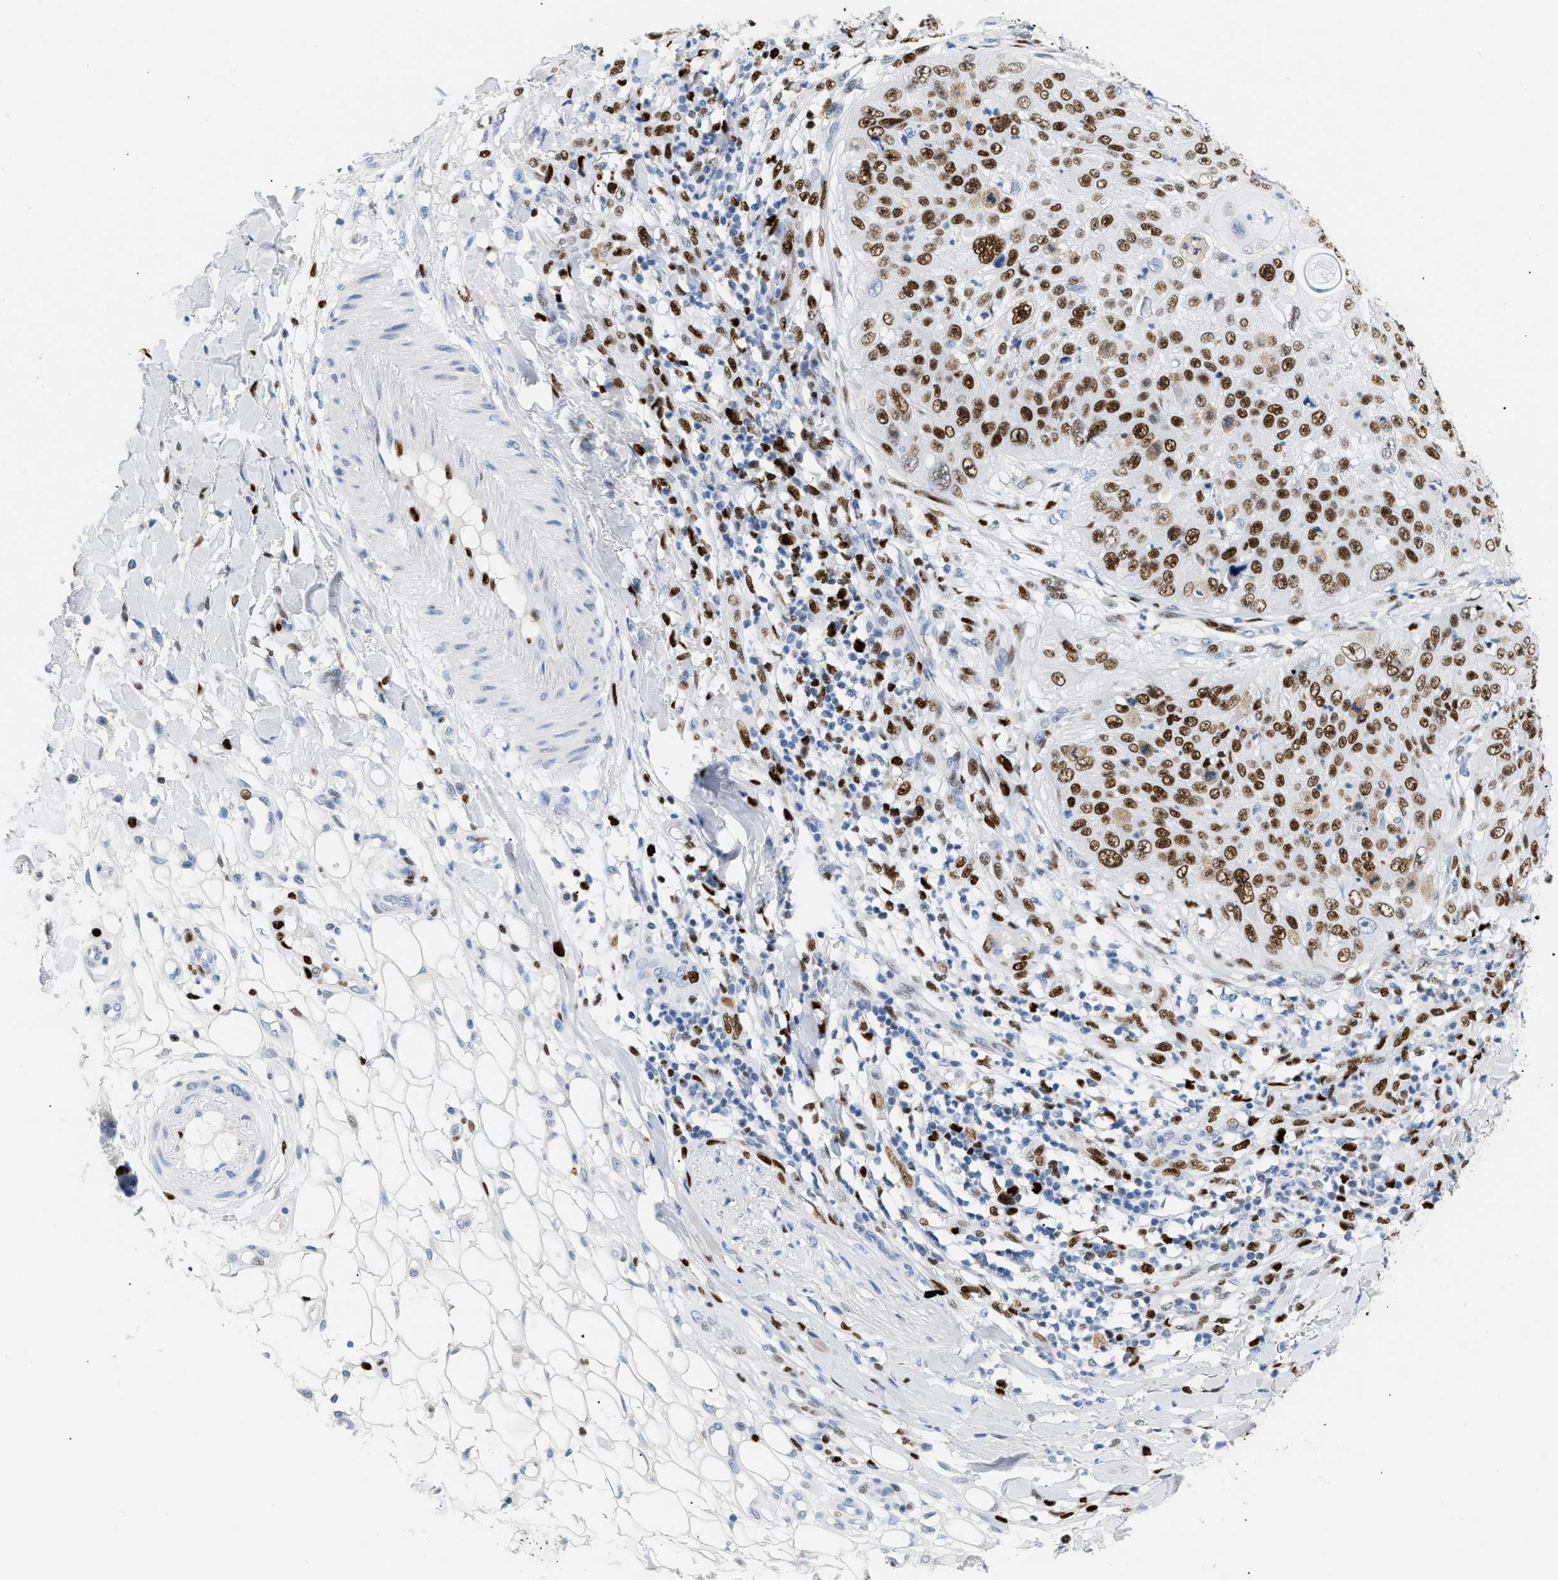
{"staining": {"intensity": "moderate", "quantity": ">75%", "location": "nuclear"}, "tissue": "skin cancer", "cell_type": "Tumor cells", "image_type": "cancer", "snomed": [{"axis": "morphology", "description": "Squamous cell carcinoma, NOS"}, {"axis": "topography", "description": "Skin"}], "caption": "Skin cancer (squamous cell carcinoma) tissue reveals moderate nuclear positivity in approximately >75% of tumor cells The protein is stained brown, and the nuclei are stained in blue (DAB IHC with brightfield microscopy, high magnification).", "gene": "MCM7", "patient": {"sex": "female", "age": 80}}